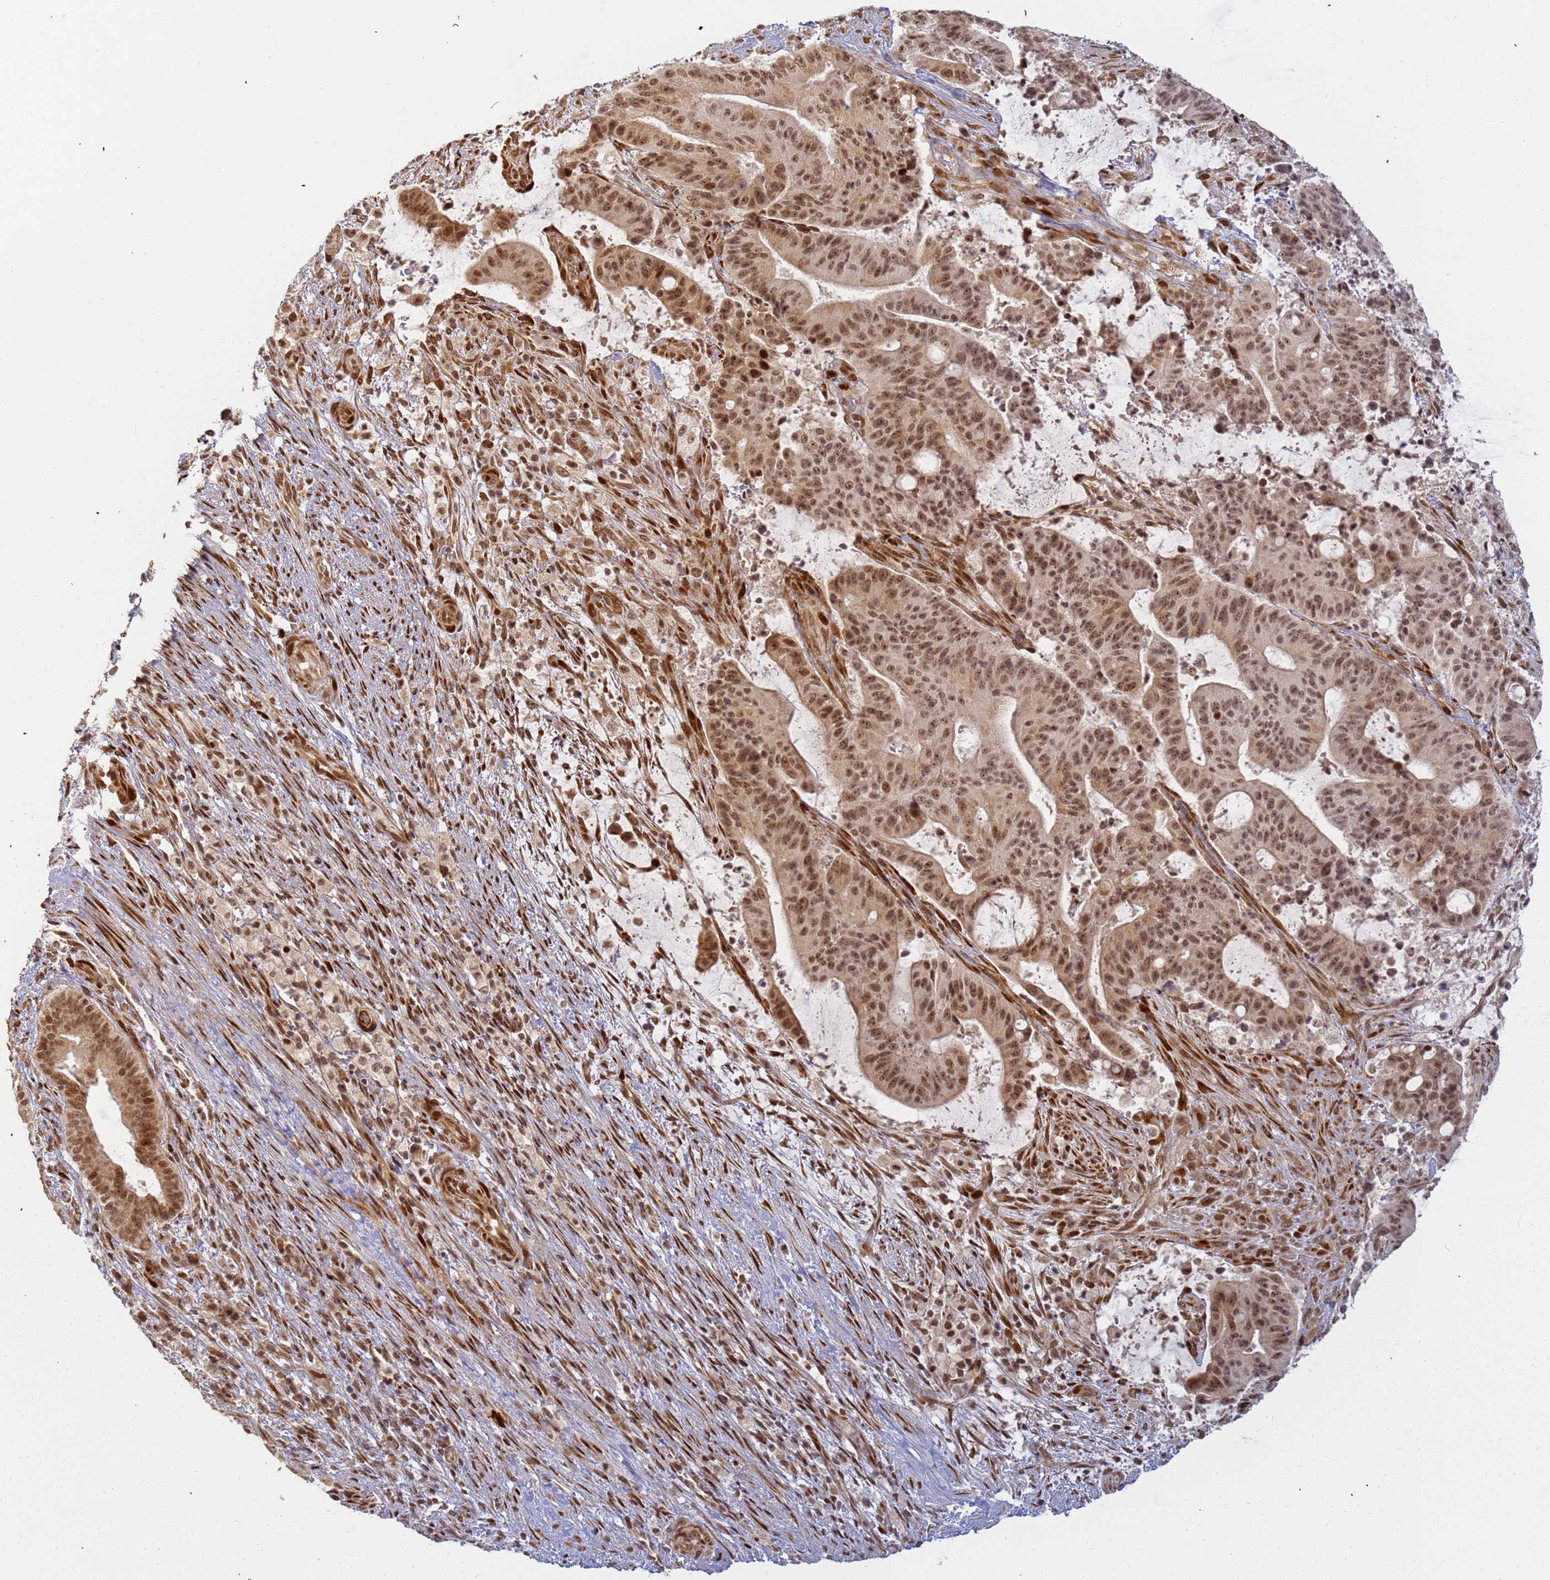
{"staining": {"intensity": "moderate", "quantity": ">75%", "location": "nuclear"}, "tissue": "liver cancer", "cell_type": "Tumor cells", "image_type": "cancer", "snomed": [{"axis": "morphology", "description": "Normal tissue, NOS"}, {"axis": "morphology", "description": "Cholangiocarcinoma"}, {"axis": "topography", "description": "Liver"}, {"axis": "topography", "description": "Peripheral nerve tissue"}], "caption": "Immunohistochemical staining of liver cancer (cholangiocarcinoma) reveals medium levels of moderate nuclear staining in about >75% of tumor cells.", "gene": "ABCA2", "patient": {"sex": "female", "age": 73}}